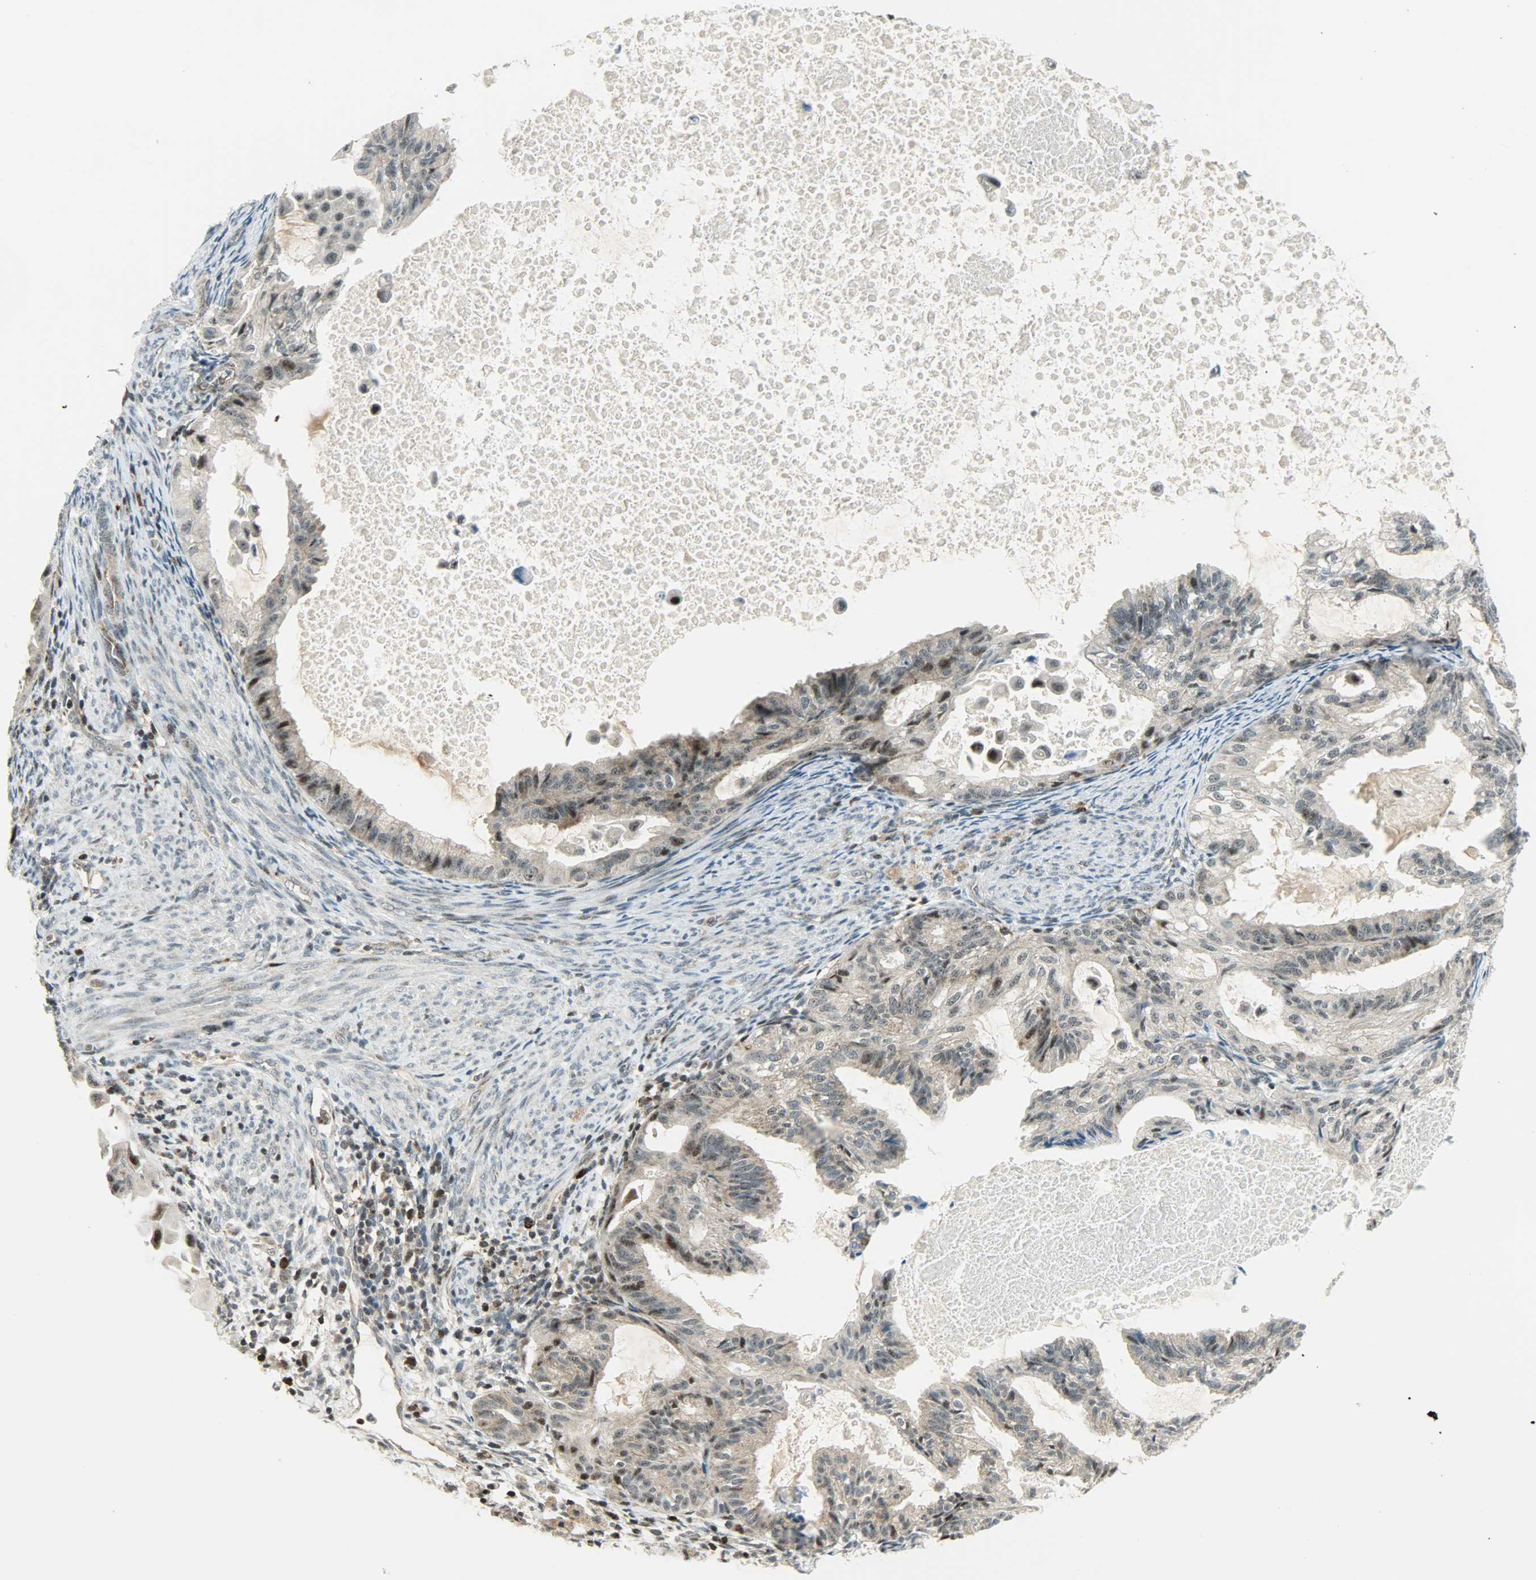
{"staining": {"intensity": "weak", "quantity": "25%-75%", "location": "cytoplasmic/membranous,nuclear"}, "tissue": "cervical cancer", "cell_type": "Tumor cells", "image_type": "cancer", "snomed": [{"axis": "morphology", "description": "Normal tissue, NOS"}, {"axis": "morphology", "description": "Adenocarcinoma, NOS"}, {"axis": "topography", "description": "Cervix"}, {"axis": "topography", "description": "Endometrium"}], "caption": "Cervical adenocarcinoma stained for a protein (brown) displays weak cytoplasmic/membranous and nuclear positive positivity in approximately 25%-75% of tumor cells.", "gene": "IL15", "patient": {"sex": "female", "age": 86}}